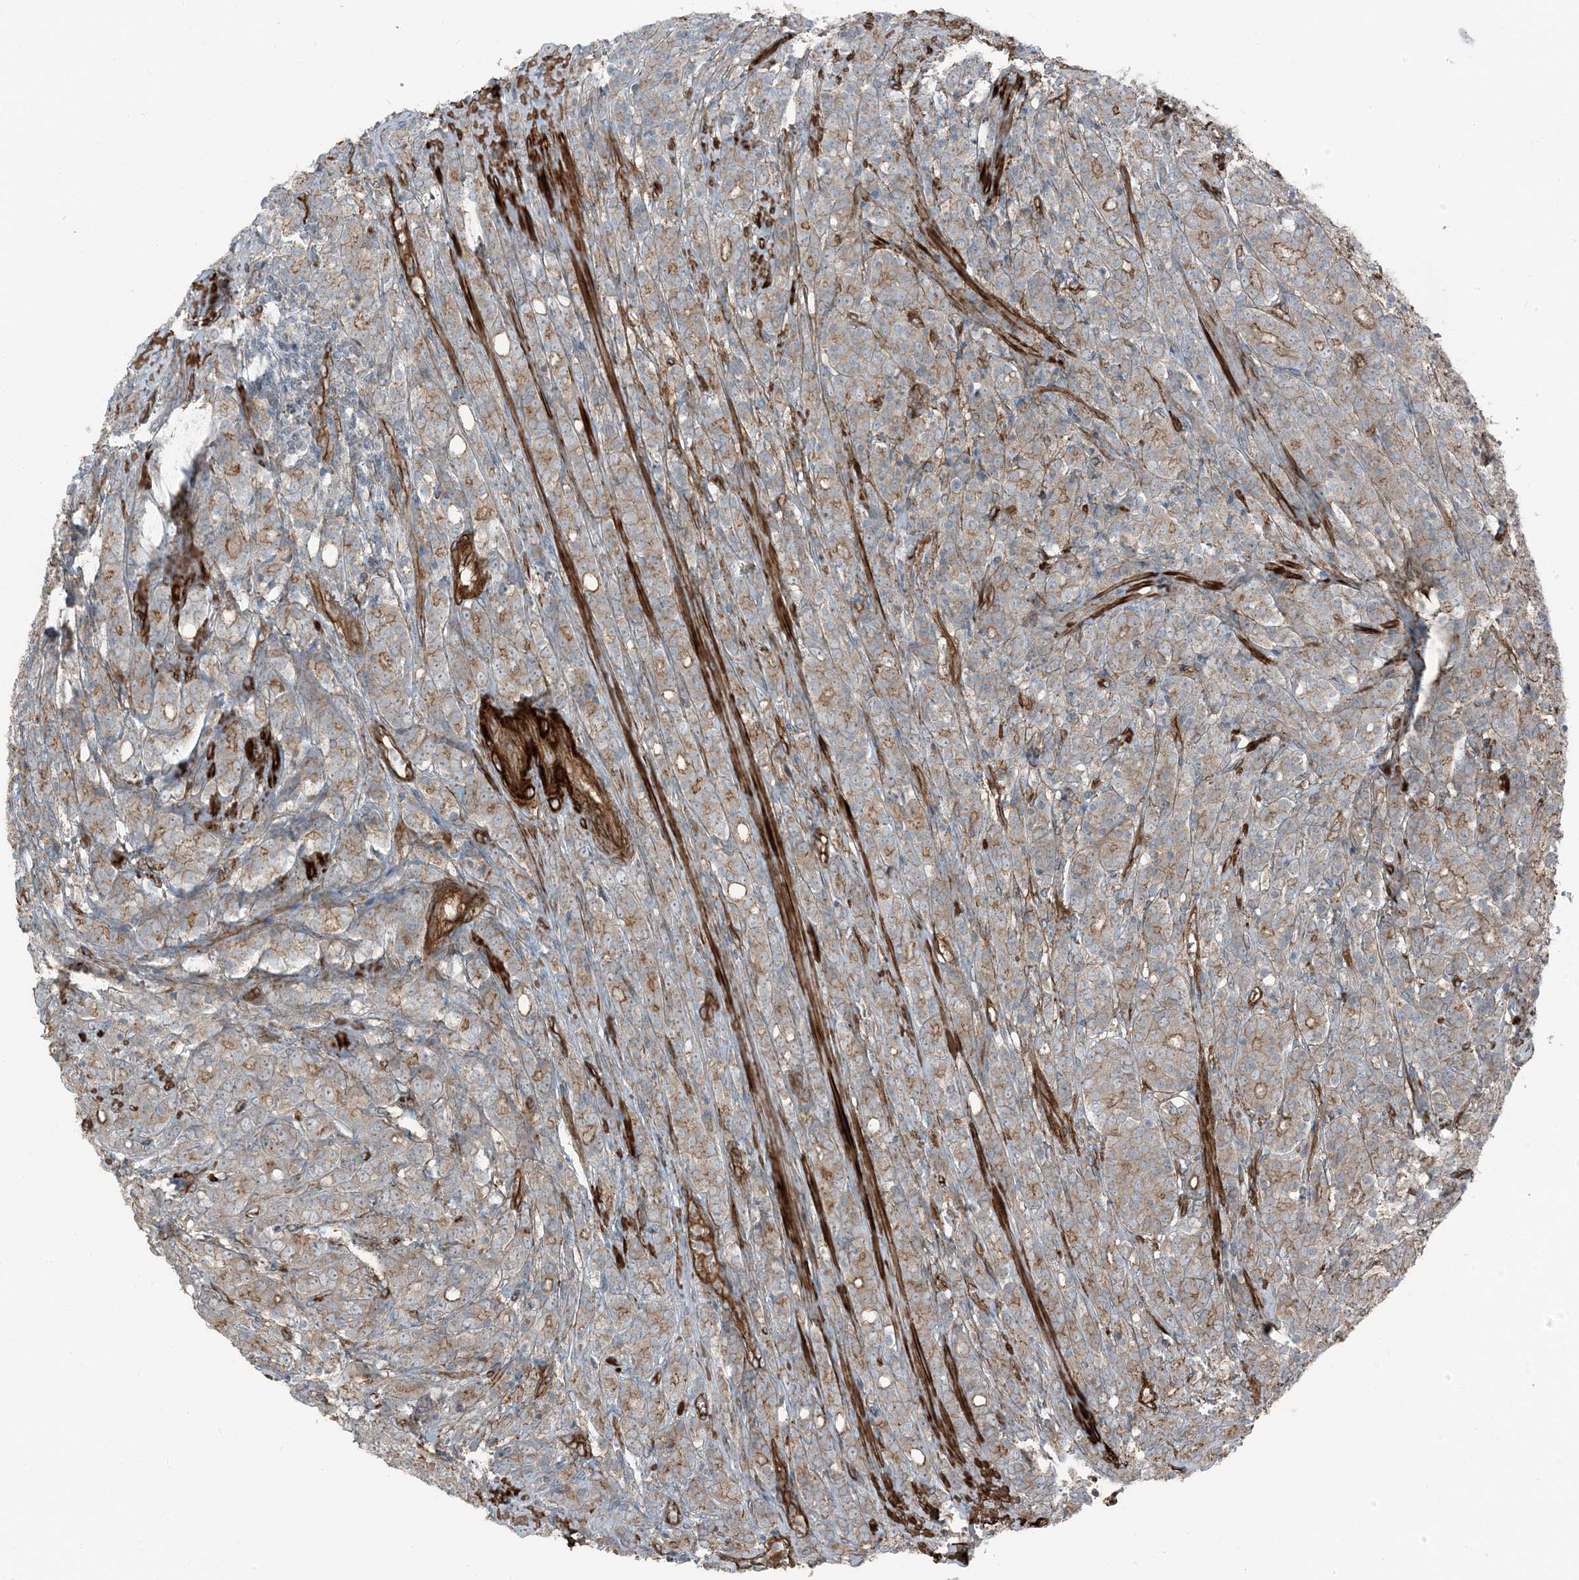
{"staining": {"intensity": "moderate", "quantity": ">75%", "location": "cytoplasmic/membranous"}, "tissue": "prostate cancer", "cell_type": "Tumor cells", "image_type": "cancer", "snomed": [{"axis": "morphology", "description": "Adenocarcinoma, High grade"}, {"axis": "topography", "description": "Prostate"}], "caption": "Moderate cytoplasmic/membranous staining for a protein is appreciated in approximately >75% of tumor cells of prostate cancer (high-grade adenocarcinoma) using immunohistochemistry.", "gene": "ZFP90", "patient": {"sex": "male", "age": 62}}